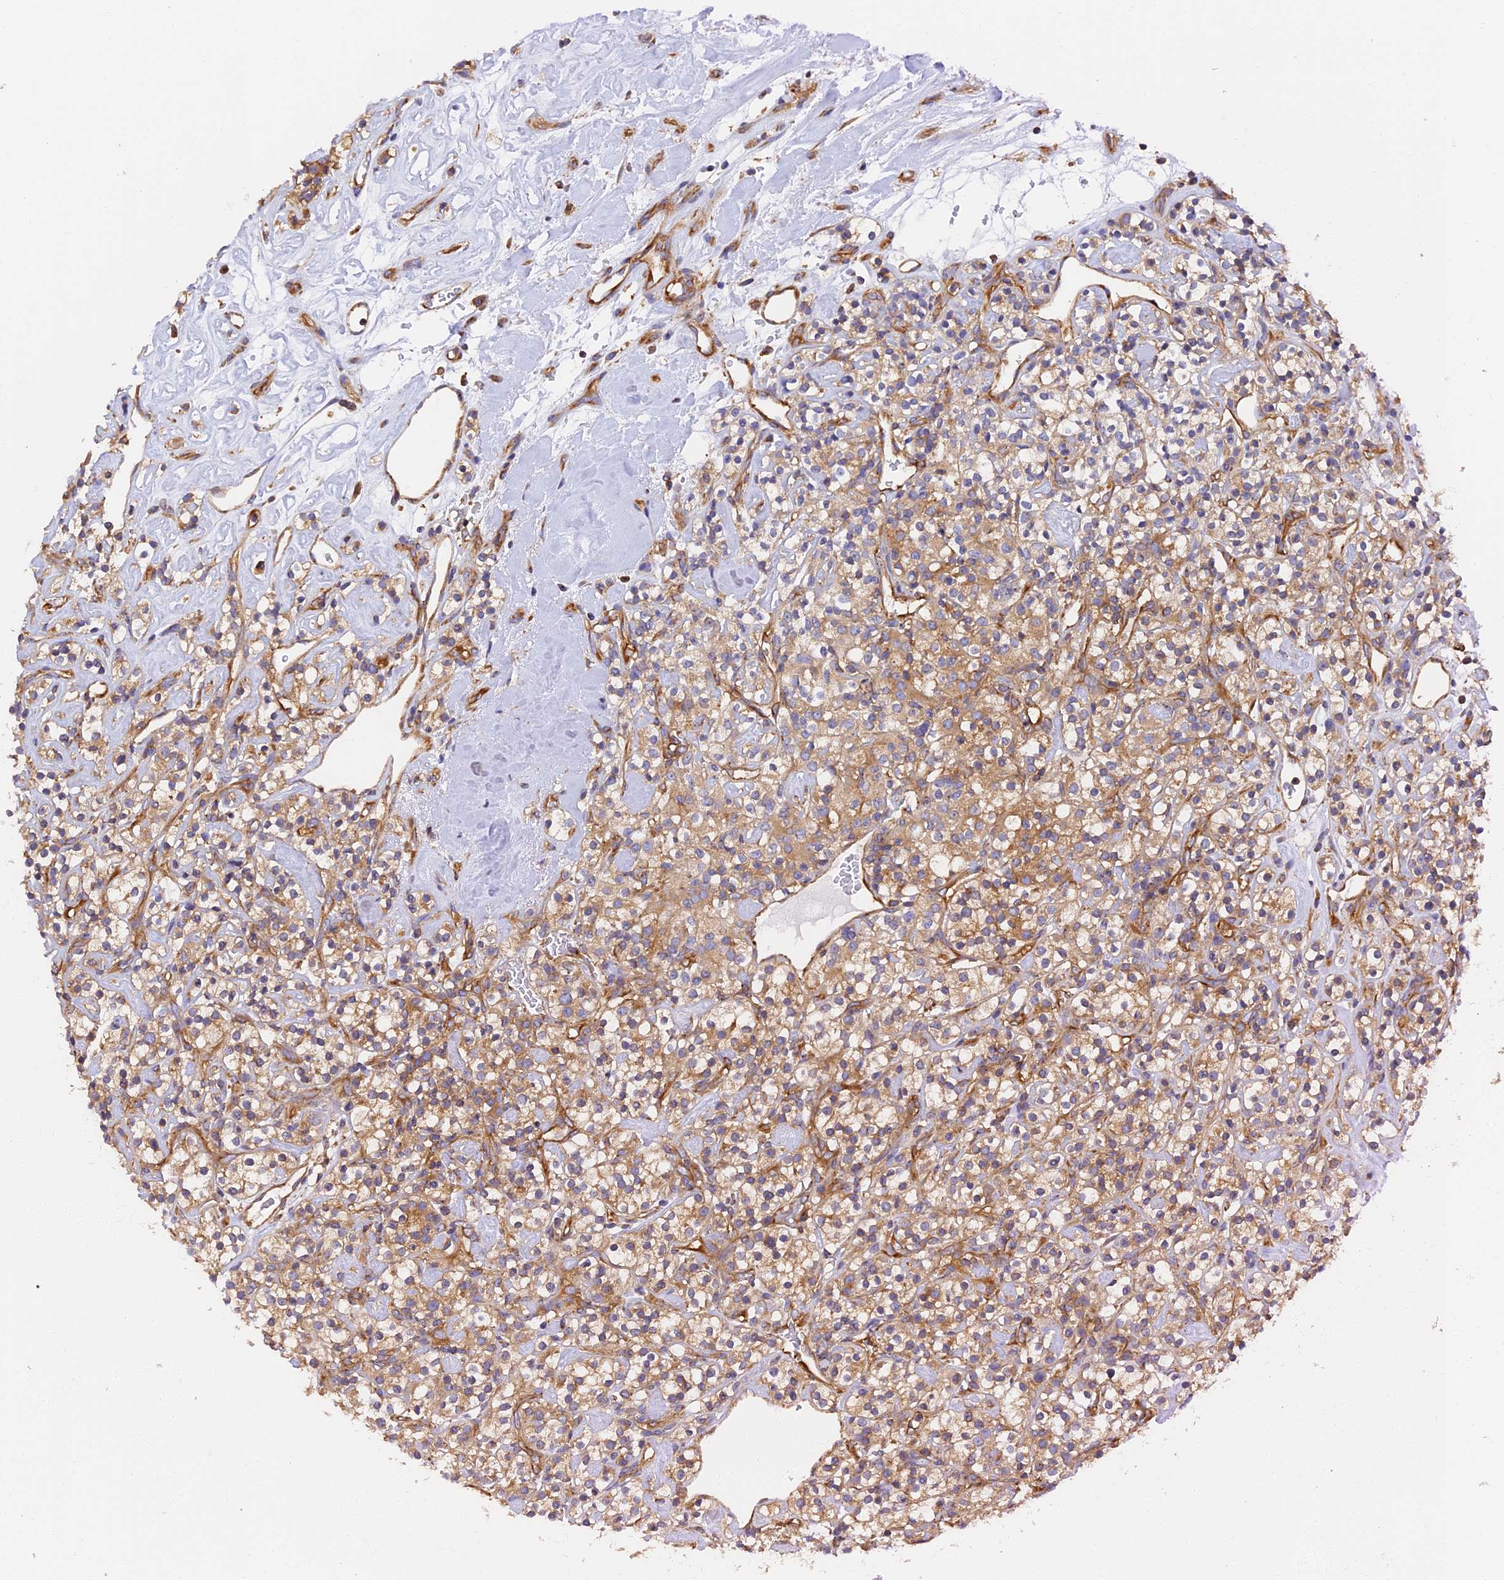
{"staining": {"intensity": "moderate", "quantity": ">75%", "location": "cytoplasmic/membranous"}, "tissue": "renal cancer", "cell_type": "Tumor cells", "image_type": "cancer", "snomed": [{"axis": "morphology", "description": "Adenocarcinoma, NOS"}, {"axis": "topography", "description": "Kidney"}], "caption": "Renal cancer (adenocarcinoma) stained with a protein marker shows moderate staining in tumor cells.", "gene": "DCTN2", "patient": {"sex": "male", "age": 77}}